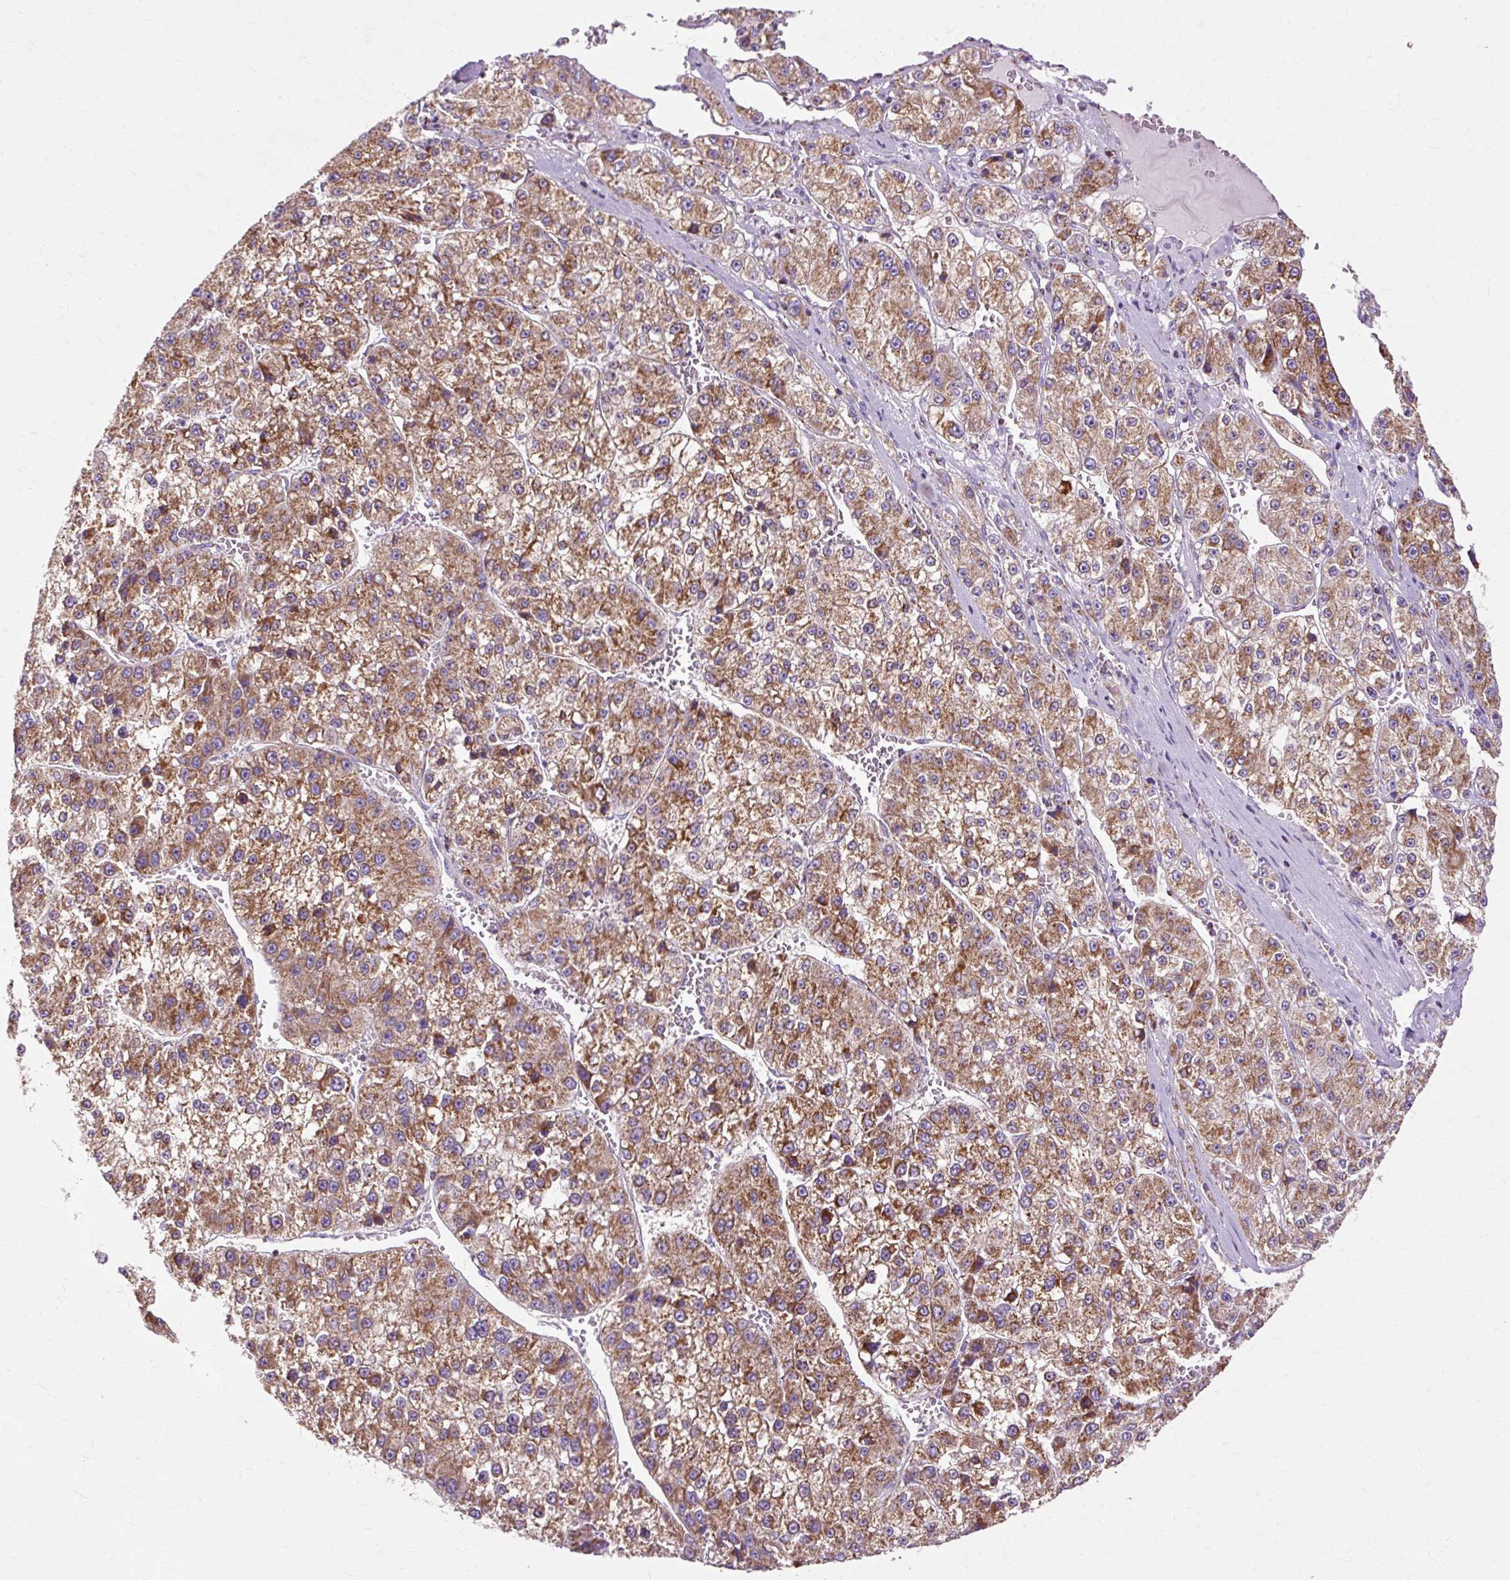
{"staining": {"intensity": "moderate", "quantity": ">75%", "location": "cytoplasmic/membranous"}, "tissue": "liver cancer", "cell_type": "Tumor cells", "image_type": "cancer", "snomed": [{"axis": "morphology", "description": "Carcinoma, Hepatocellular, NOS"}, {"axis": "topography", "description": "Liver"}], "caption": "Liver cancer tissue reveals moderate cytoplasmic/membranous expression in about >75% of tumor cells The staining was performed using DAB (3,3'-diaminobenzidine) to visualize the protein expression in brown, while the nuclei were stained in blue with hematoxylin (Magnification: 20x).", "gene": "DLAT", "patient": {"sex": "female", "age": 73}}